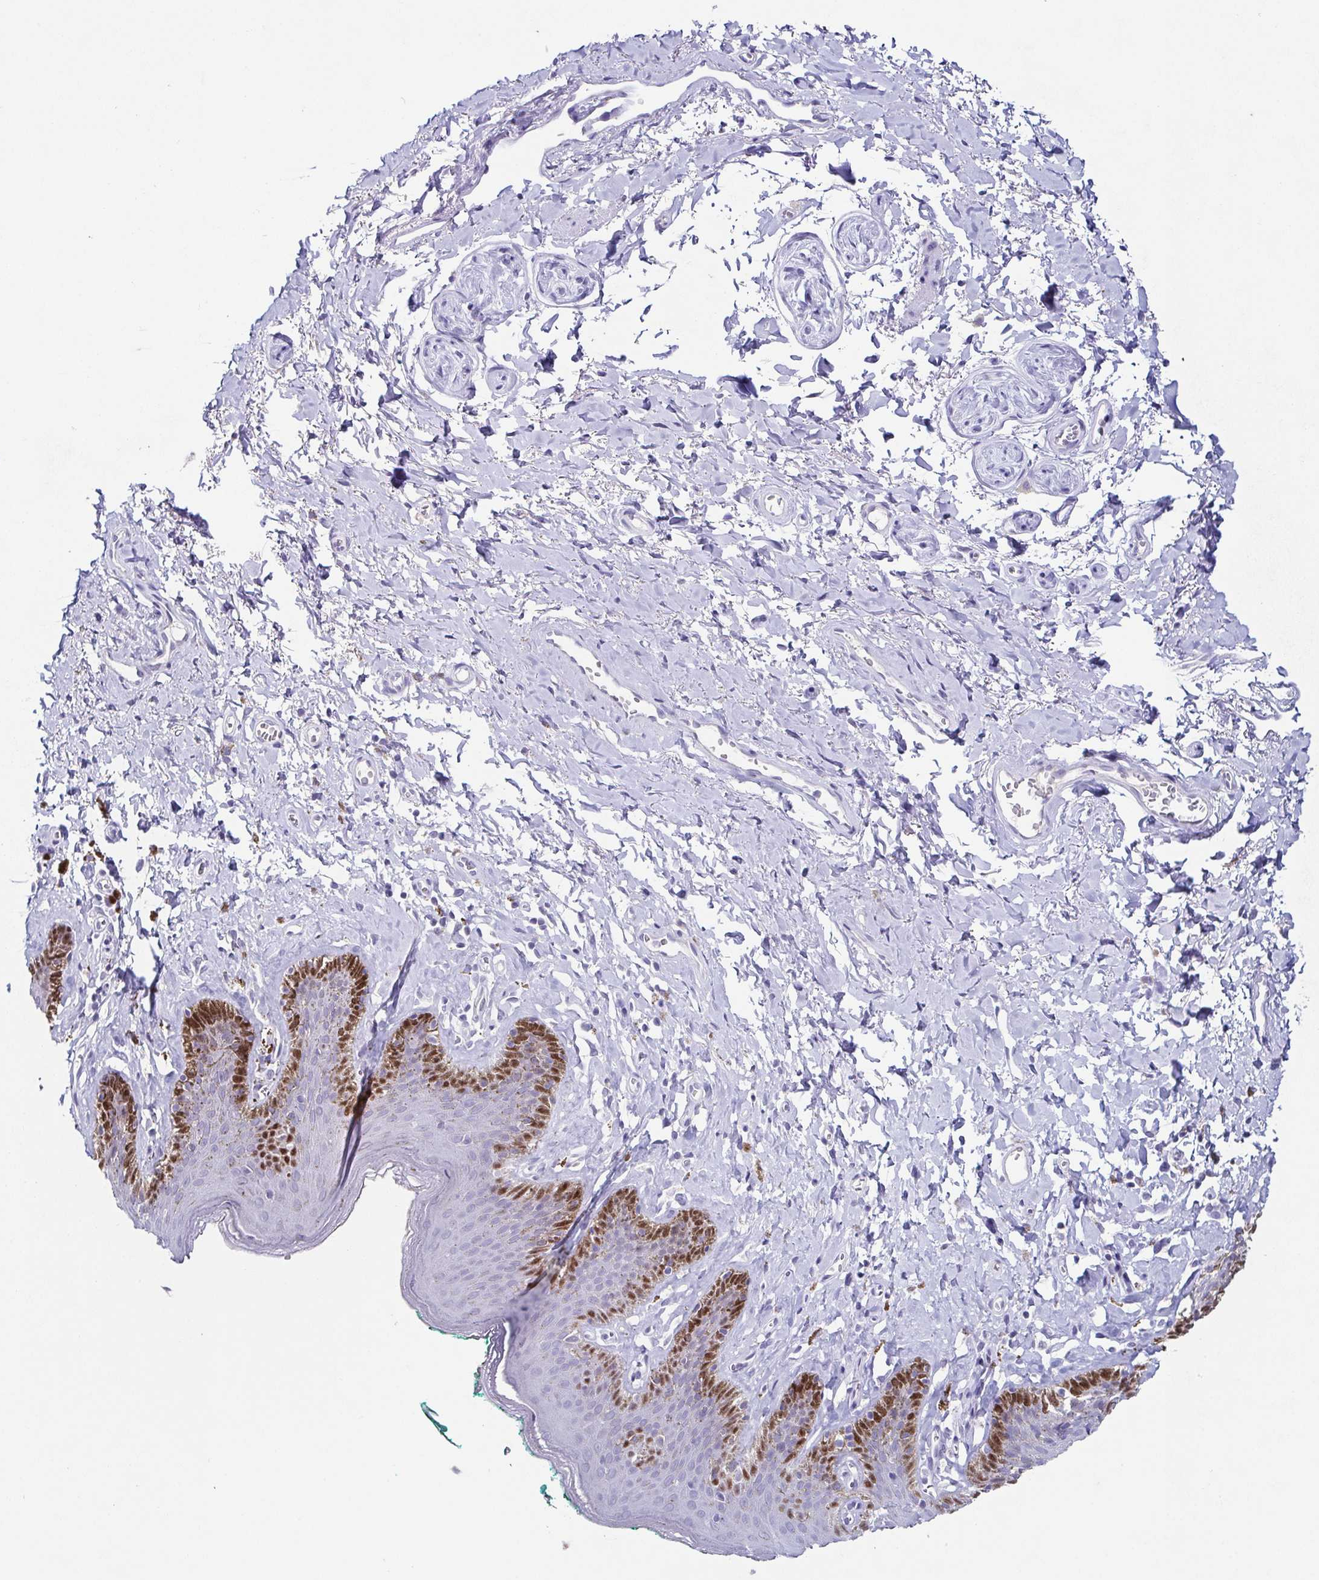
{"staining": {"intensity": "strong", "quantity": "<25%", "location": "nuclear"}, "tissue": "skin", "cell_type": "Epidermal cells", "image_type": "normal", "snomed": [{"axis": "morphology", "description": "Normal tissue, NOS"}, {"axis": "topography", "description": "Vulva"}, {"axis": "topography", "description": "Peripheral nerve tissue"}], "caption": "High-power microscopy captured an IHC histopathology image of normal skin, revealing strong nuclear staining in about <25% of epidermal cells. (DAB IHC with brightfield microscopy, high magnification).", "gene": "TP73", "patient": {"sex": "female", "age": 66}}